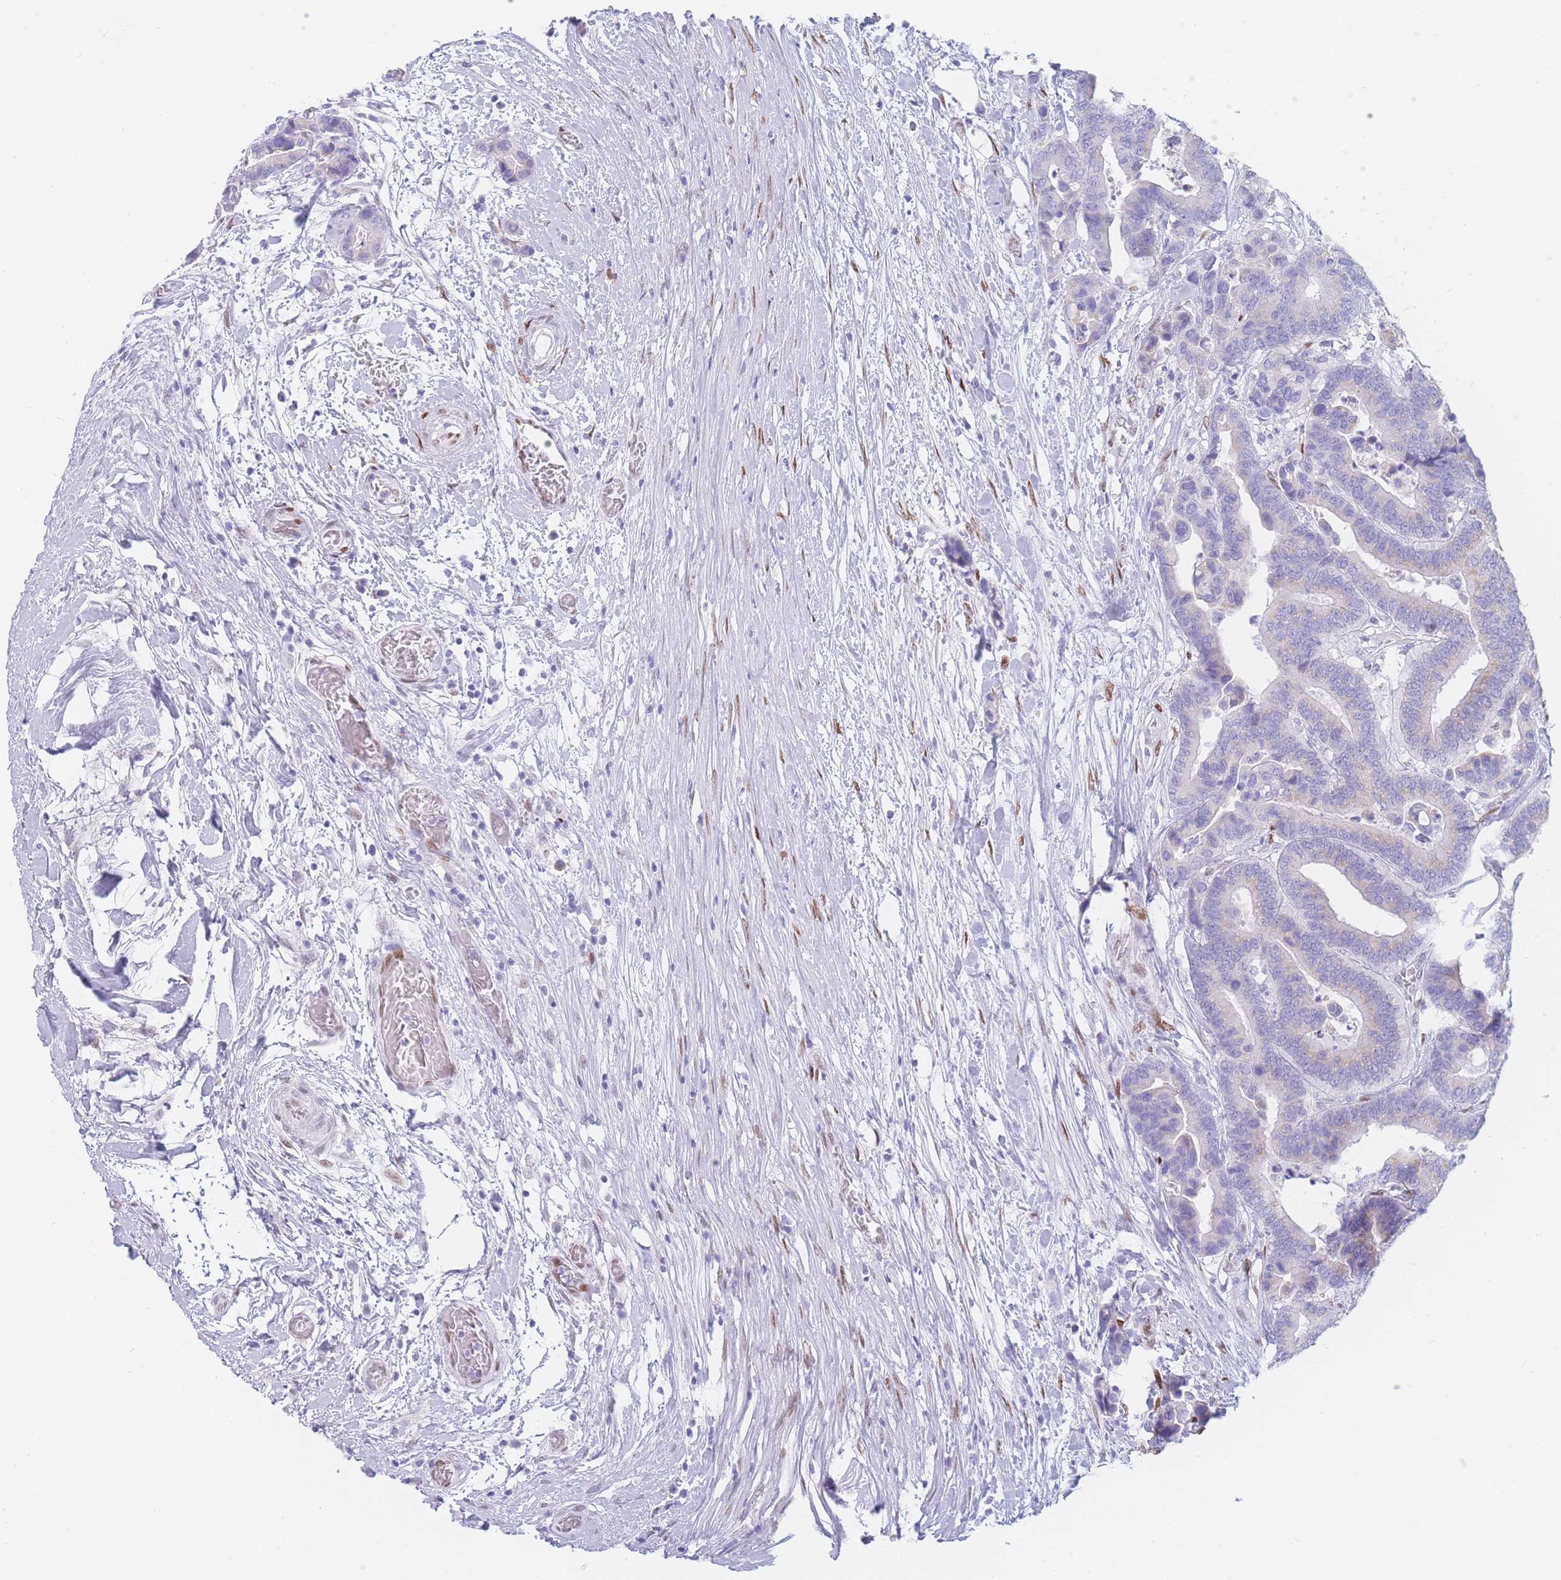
{"staining": {"intensity": "negative", "quantity": "none", "location": "none"}, "tissue": "colorectal cancer", "cell_type": "Tumor cells", "image_type": "cancer", "snomed": [{"axis": "morphology", "description": "Adenocarcinoma, NOS"}, {"axis": "topography", "description": "Colon"}], "caption": "An IHC histopathology image of adenocarcinoma (colorectal) is shown. There is no staining in tumor cells of adenocarcinoma (colorectal). (DAB immunohistochemistry visualized using brightfield microscopy, high magnification).", "gene": "PSMB5", "patient": {"sex": "male", "age": 82}}